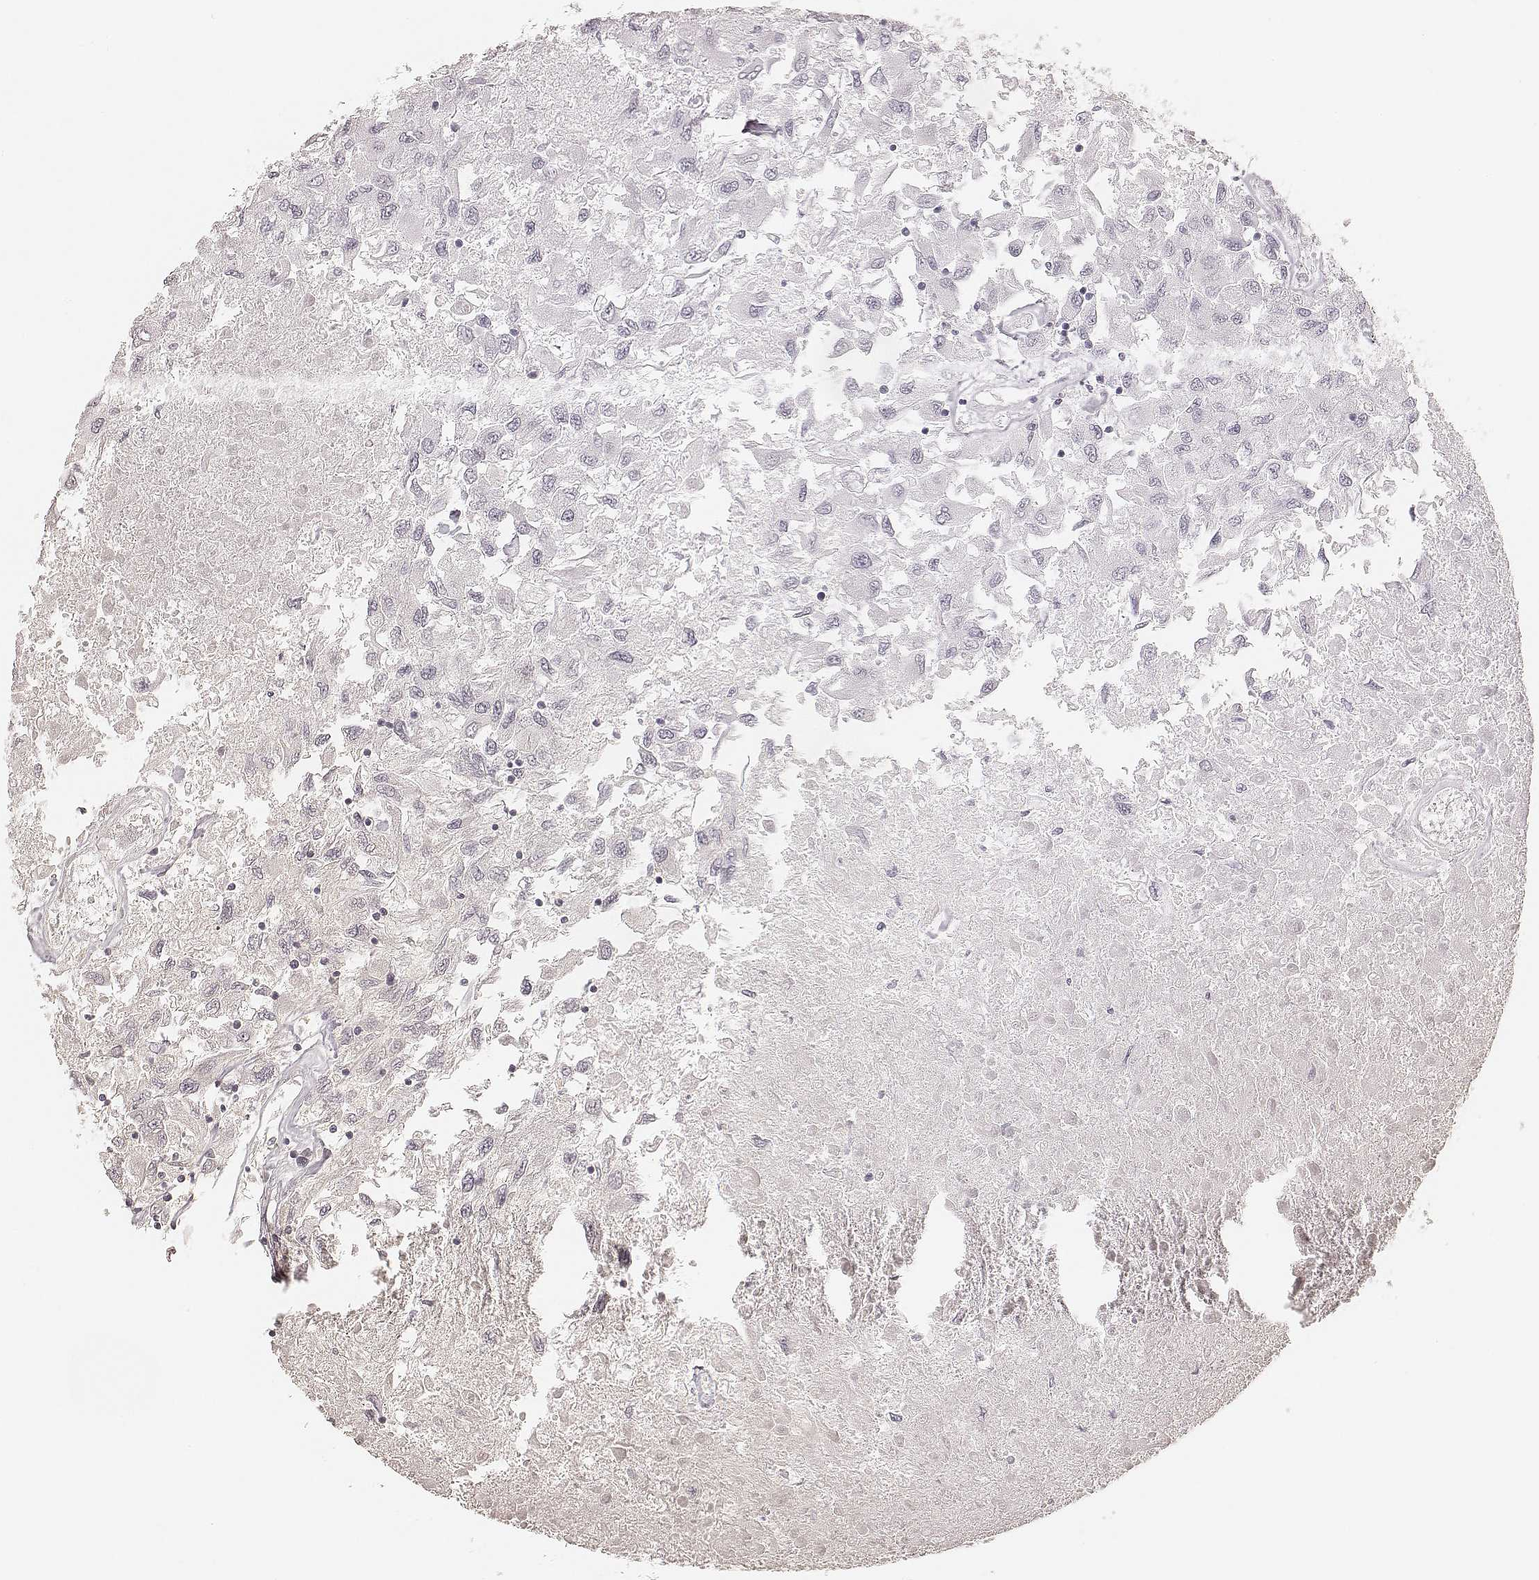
{"staining": {"intensity": "negative", "quantity": "none", "location": "none"}, "tissue": "renal cancer", "cell_type": "Tumor cells", "image_type": "cancer", "snomed": [{"axis": "morphology", "description": "Adenocarcinoma, NOS"}, {"axis": "topography", "description": "Kidney"}], "caption": "This image is of renal cancer (adenocarcinoma) stained with immunohistochemistry (IHC) to label a protein in brown with the nuclei are counter-stained blue. There is no expression in tumor cells. Nuclei are stained in blue.", "gene": "GORASP2", "patient": {"sex": "female", "age": 76}}